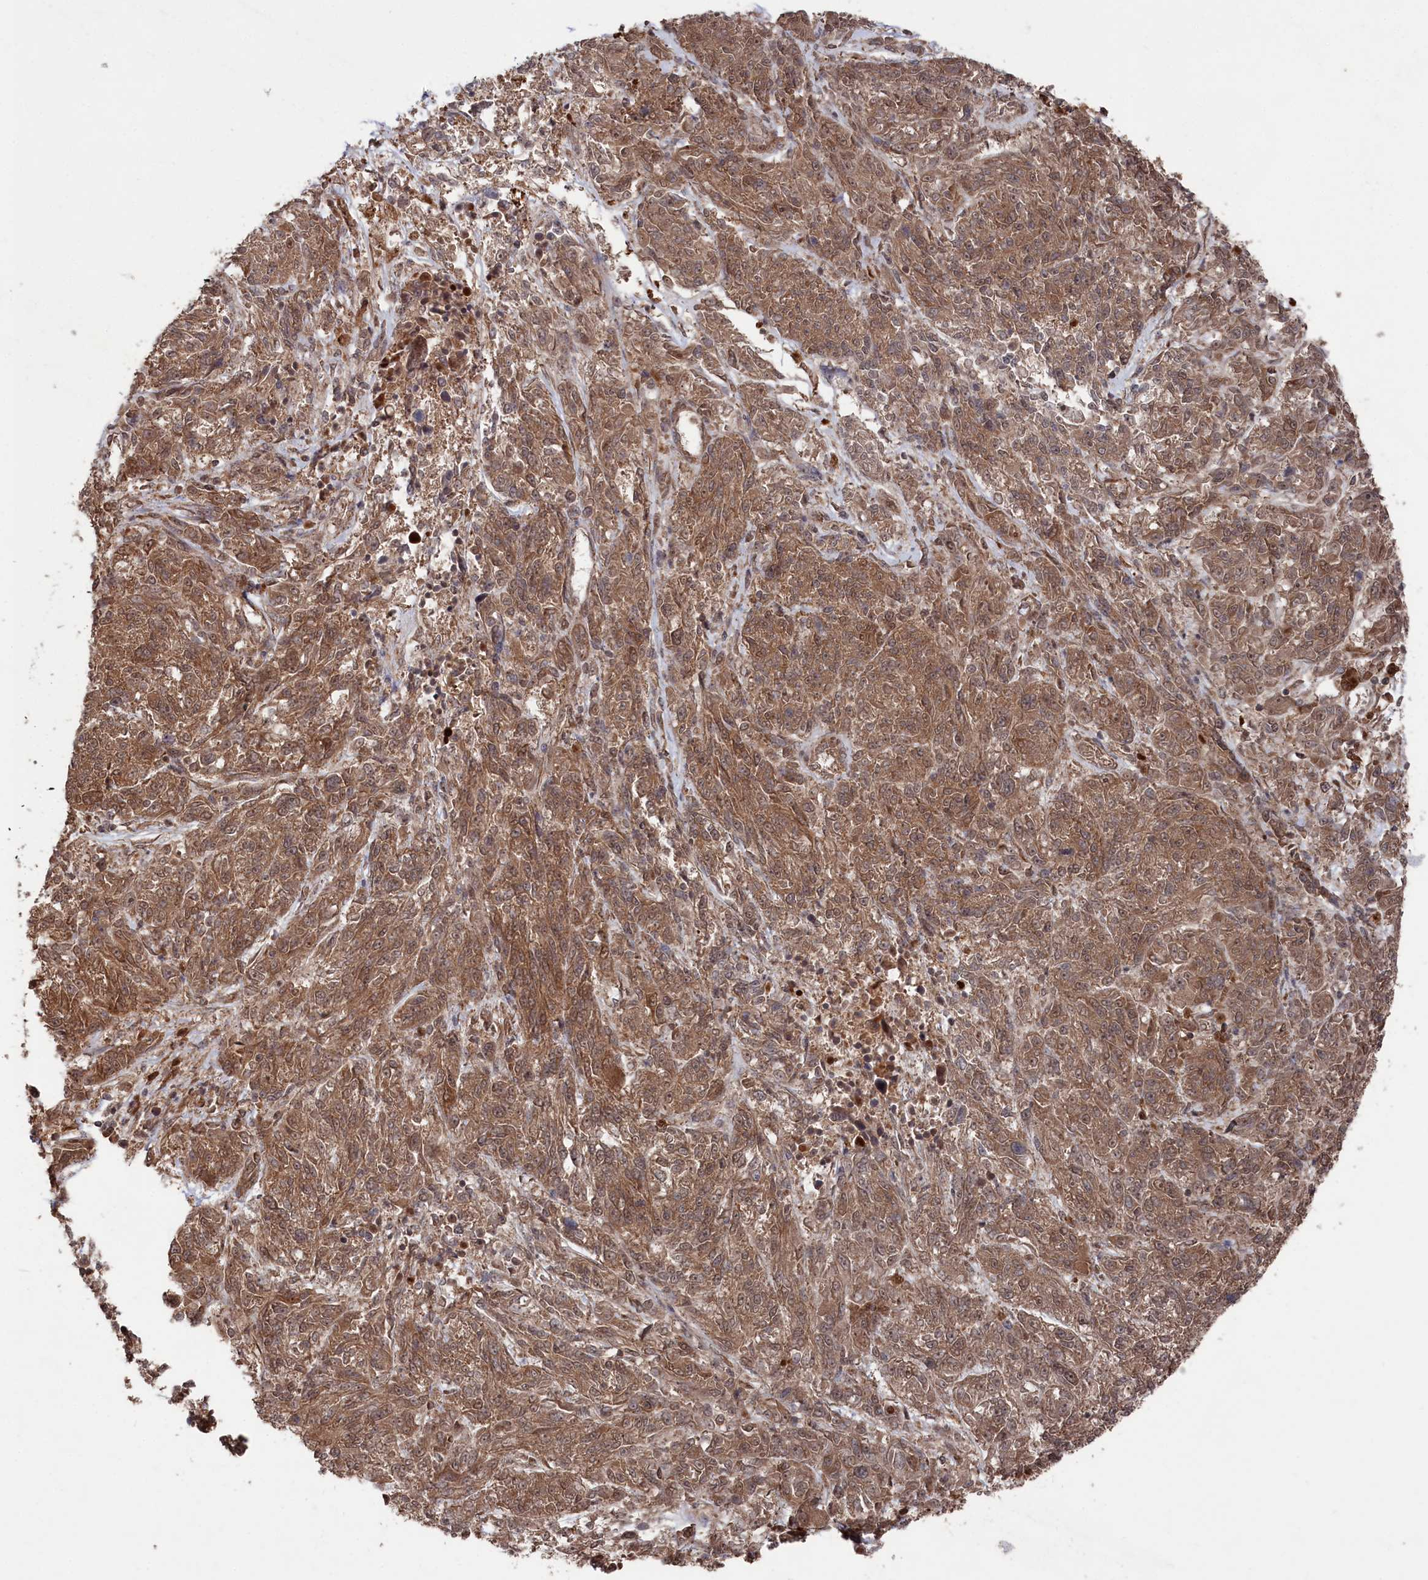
{"staining": {"intensity": "moderate", "quantity": ">75%", "location": "cytoplasmic/membranous"}, "tissue": "melanoma", "cell_type": "Tumor cells", "image_type": "cancer", "snomed": [{"axis": "morphology", "description": "Malignant melanoma, NOS"}, {"axis": "topography", "description": "Skin"}], "caption": "Protein expression analysis of human melanoma reveals moderate cytoplasmic/membranous positivity in about >75% of tumor cells. (DAB (3,3'-diaminobenzidine) IHC with brightfield microscopy, high magnification).", "gene": "BORCS7", "patient": {"sex": "male", "age": 53}}